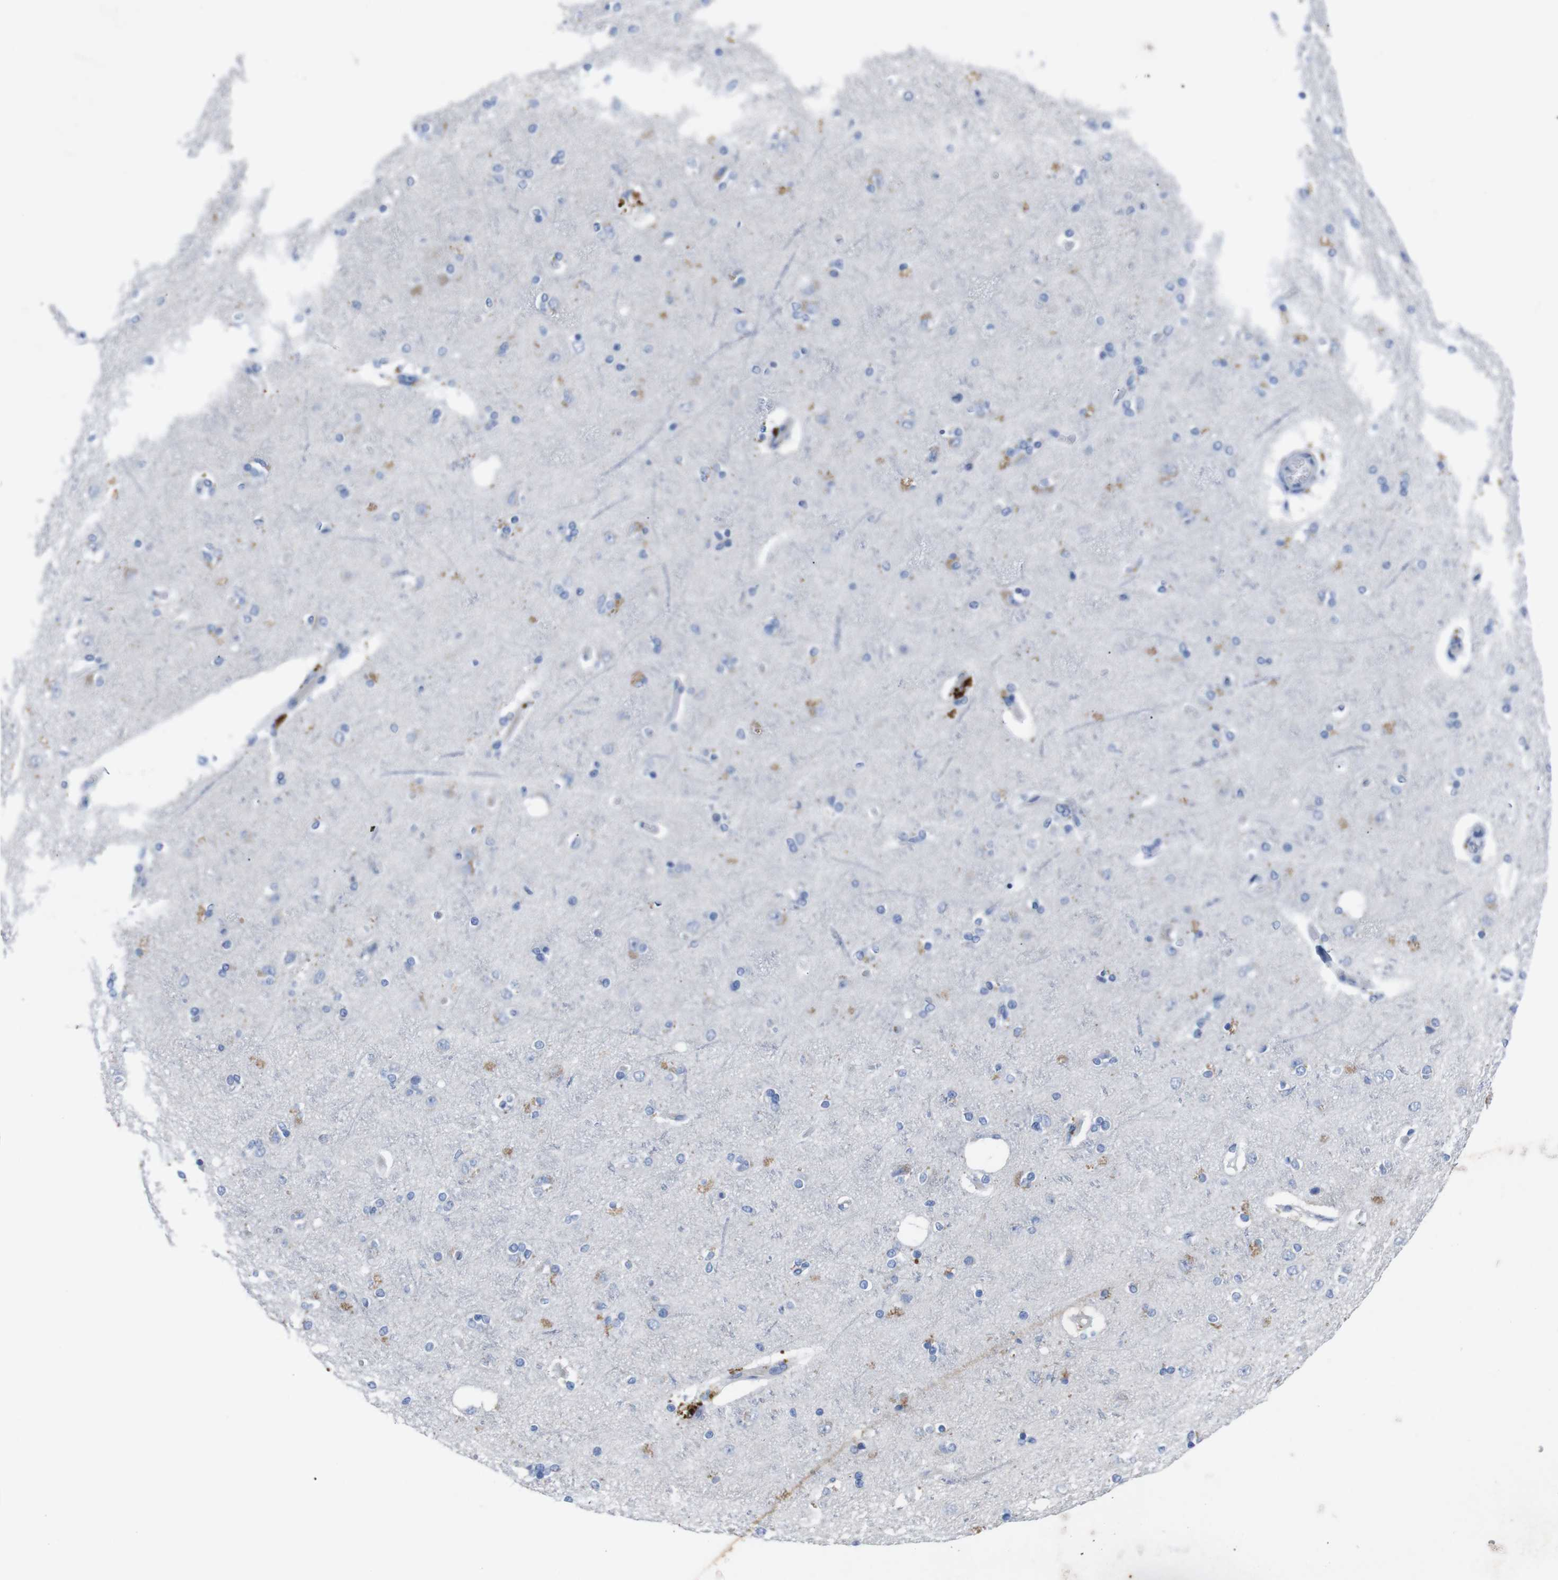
{"staining": {"intensity": "negative", "quantity": "none", "location": "none"}, "tissue": "cerebral cortex", "cell_type": "Endothelial cells", "image_type": "normal", "snomed": [{"axis": "morphology", "description": "Normal tissue, NOS"}, {"axis": "topography", "description": "Cerebral cortex"}], "caption": "Immunohistochemistry of unremarkable cerebral cortex displays no expression in endothelial cells.", "gene": "GJB2", "patient": {"sex": "female", "age": 54}}